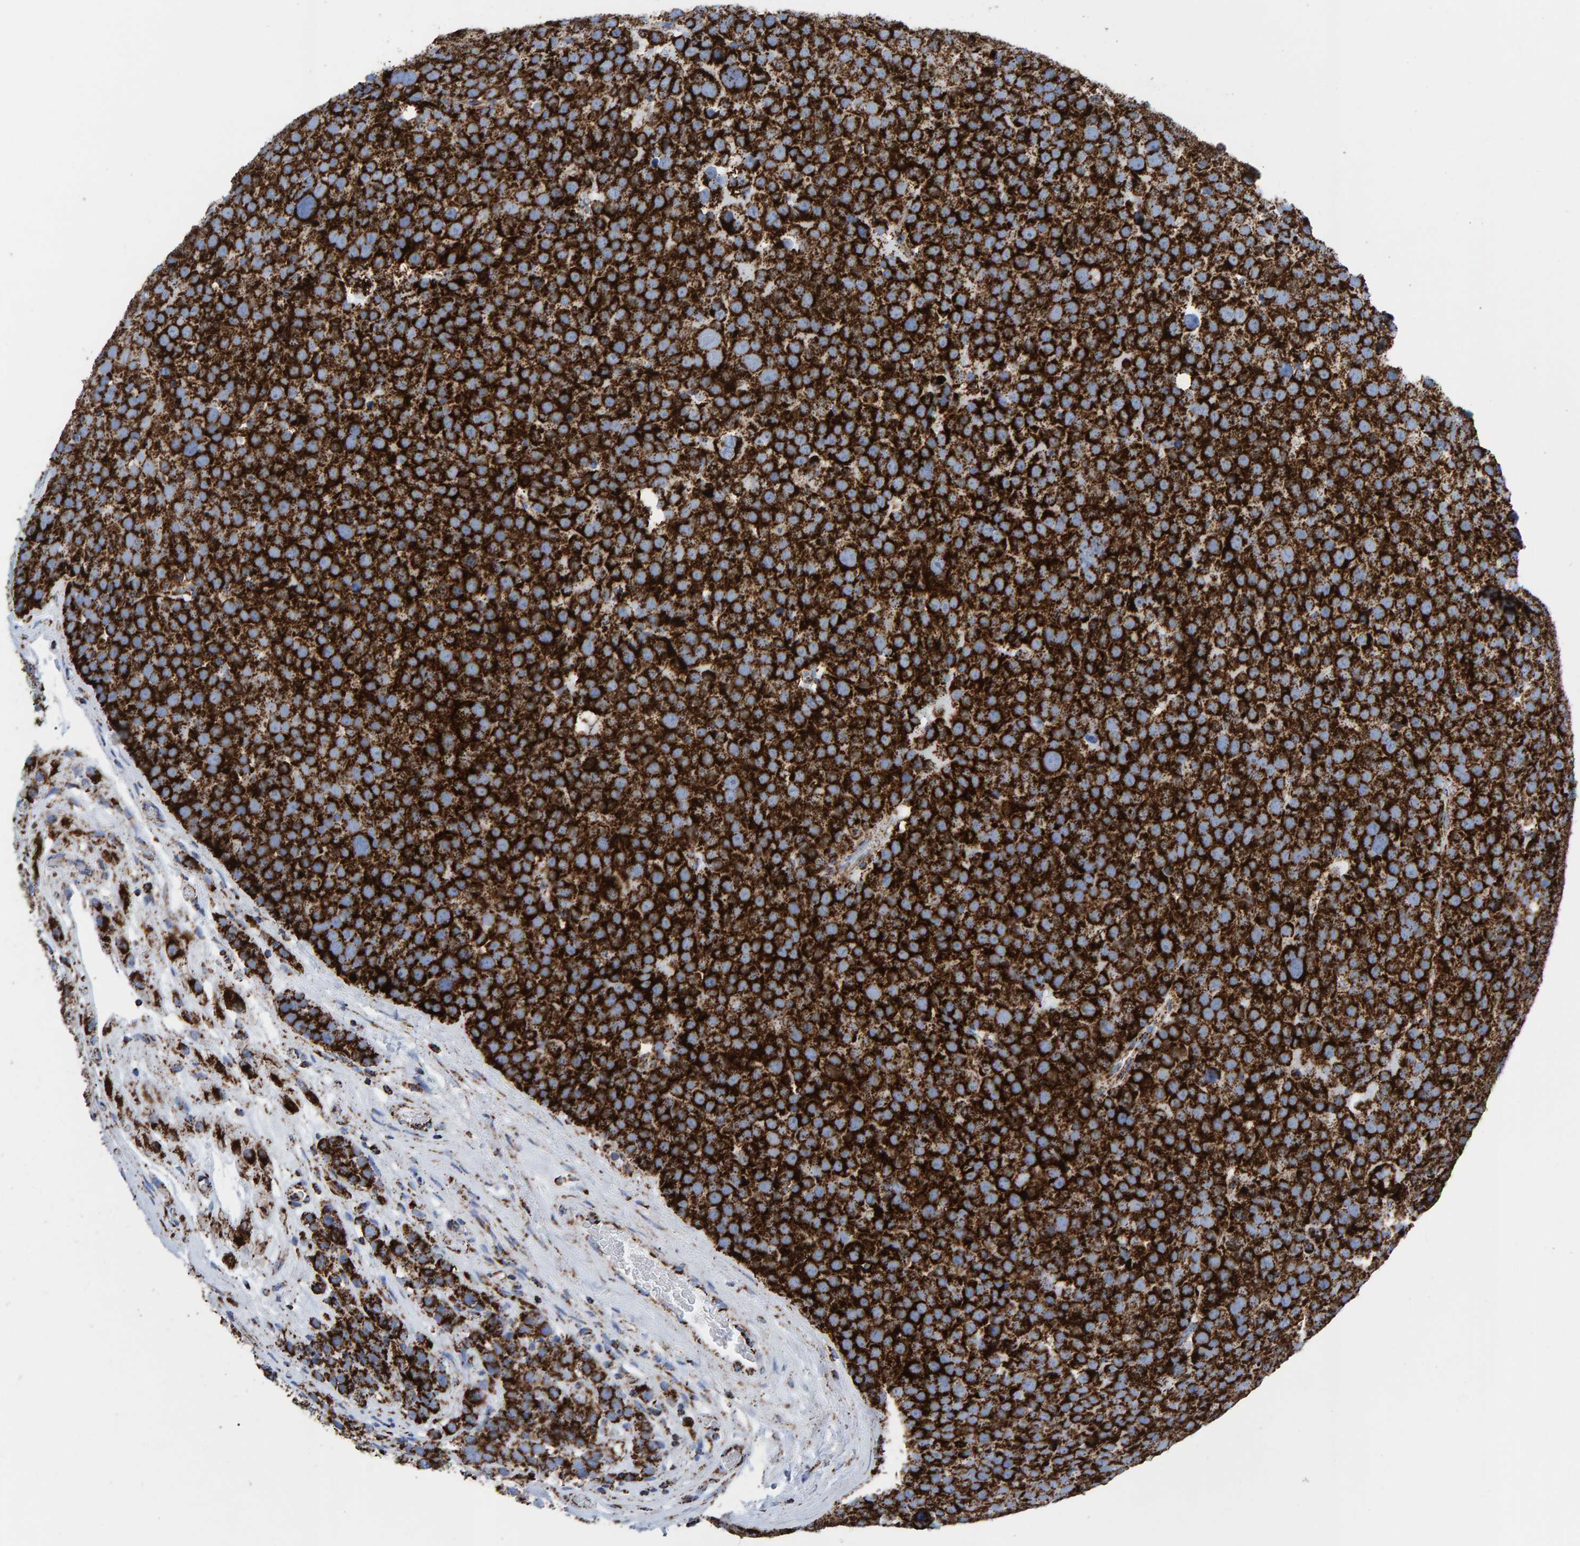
{"staining": {"intensity": "strong", "quantity": ">75%", "location": "cytoplasmic/membranous"}, "tissue": "testis cancer", "cell_type": "Tumor cells", "image_type": "cancer", "snomed": [{"axis": "morphology", "description": "Seminoma, NOS"}, {"axis": "topography", "description": "Testis"}], "caption": "The micrograph demonstrates immunohistochemical staining of testis cancer (seminoma). There is strong cytoplasmic/membranous expression is appreciated in about >75% of tumor cells.", "gene": "ENSG00000262660", "patient": {"sex": "male", "age": 71}}